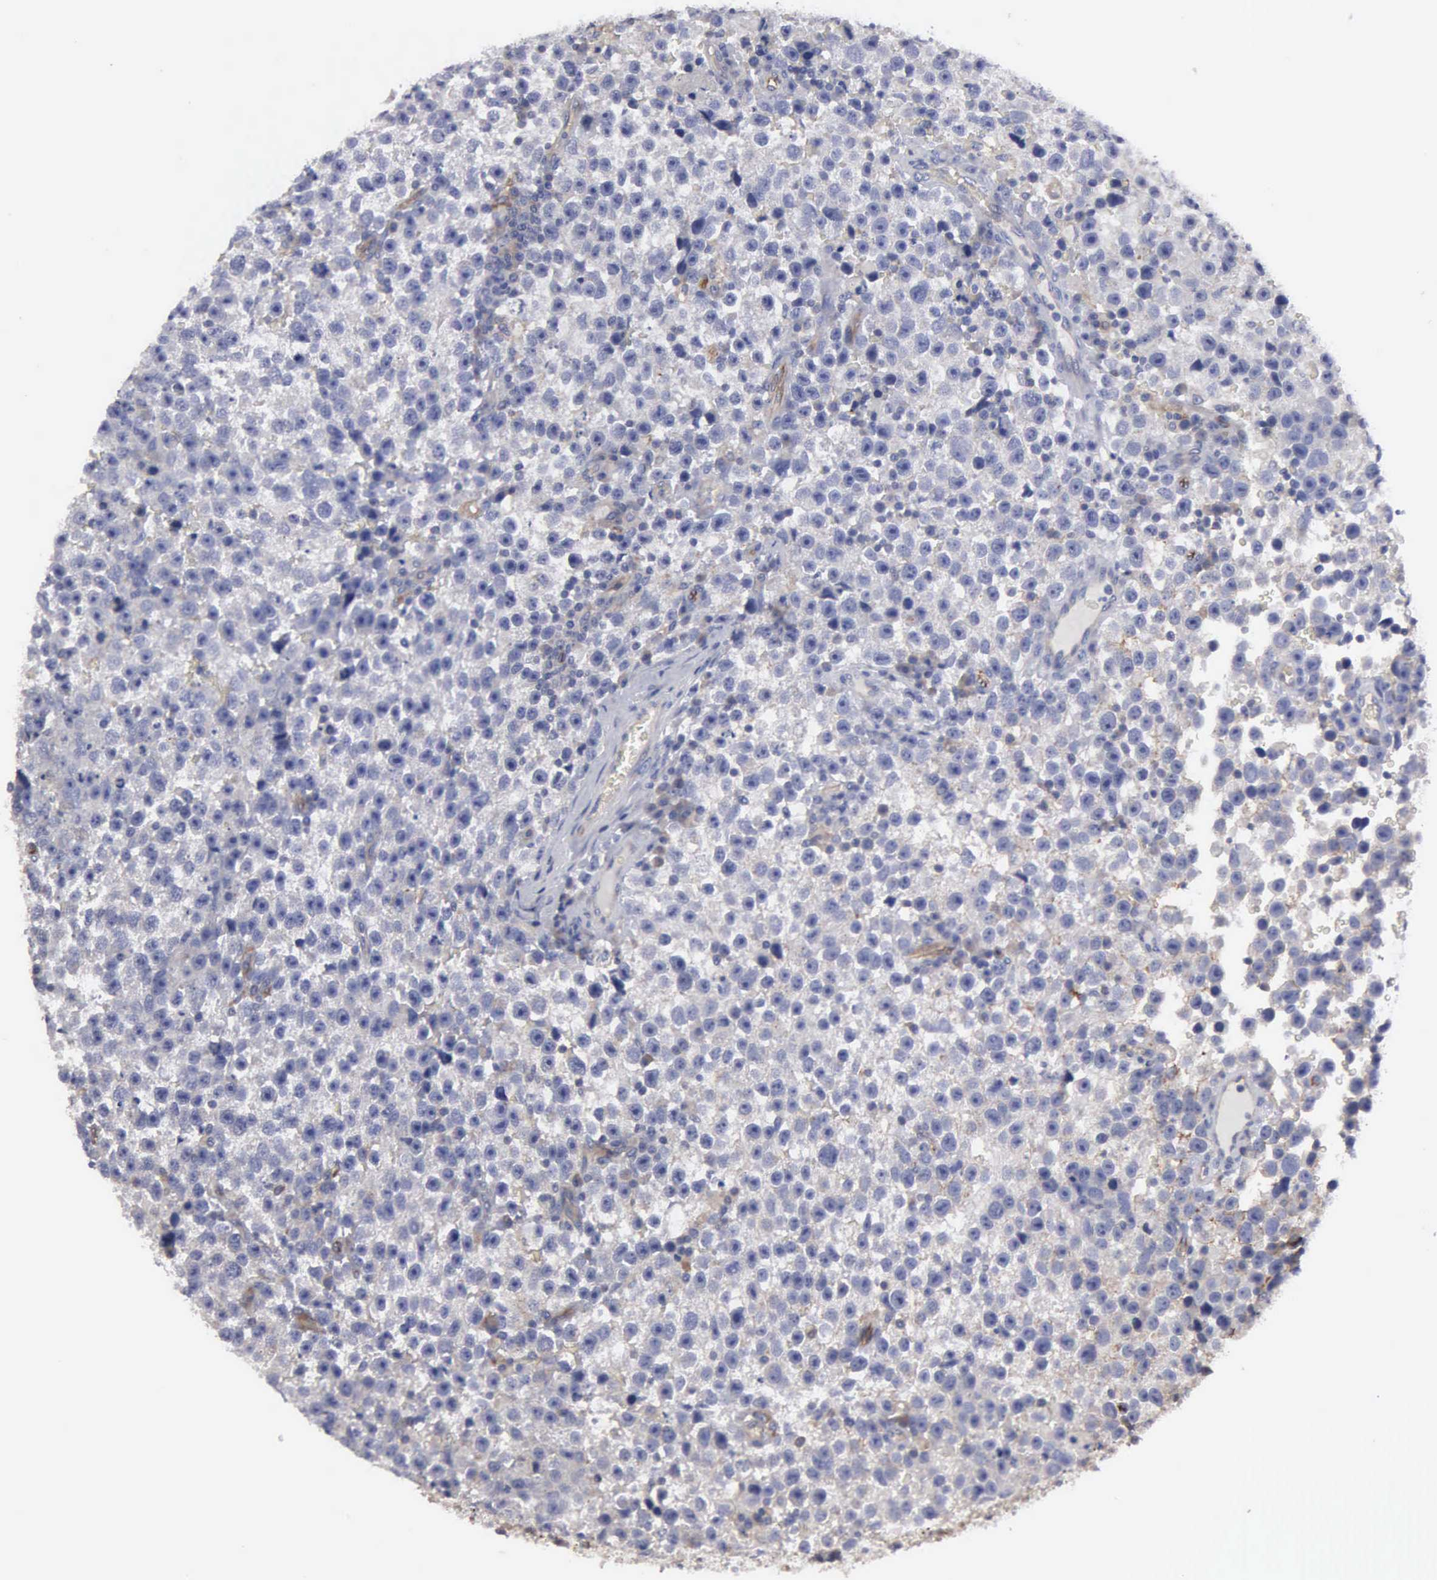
{"staining": {"intensity": "weak", "quantity": "<25%", "location": "cytoplasmic/membranous"}, "tissue": "testis cancer", "cell_type": "Tumor cells", "image_type": "cancer", "snomed": [{"axis": "morphology", "description": "Seminoma, NOS"}, {"axis": "topography", "description": "Testis"}], "caption": "DAB (3,3'-diaminobenzidine) immunohistochemical staining of seminoma (testis) displays no significant positivity in tumor cells. Brightfield microscopy of IHC stained with DAB (brown) and hematoxylin (blue), captured at high magnification.", "gene": "RDX", "patient": {"sex": "male", "age": 33}}